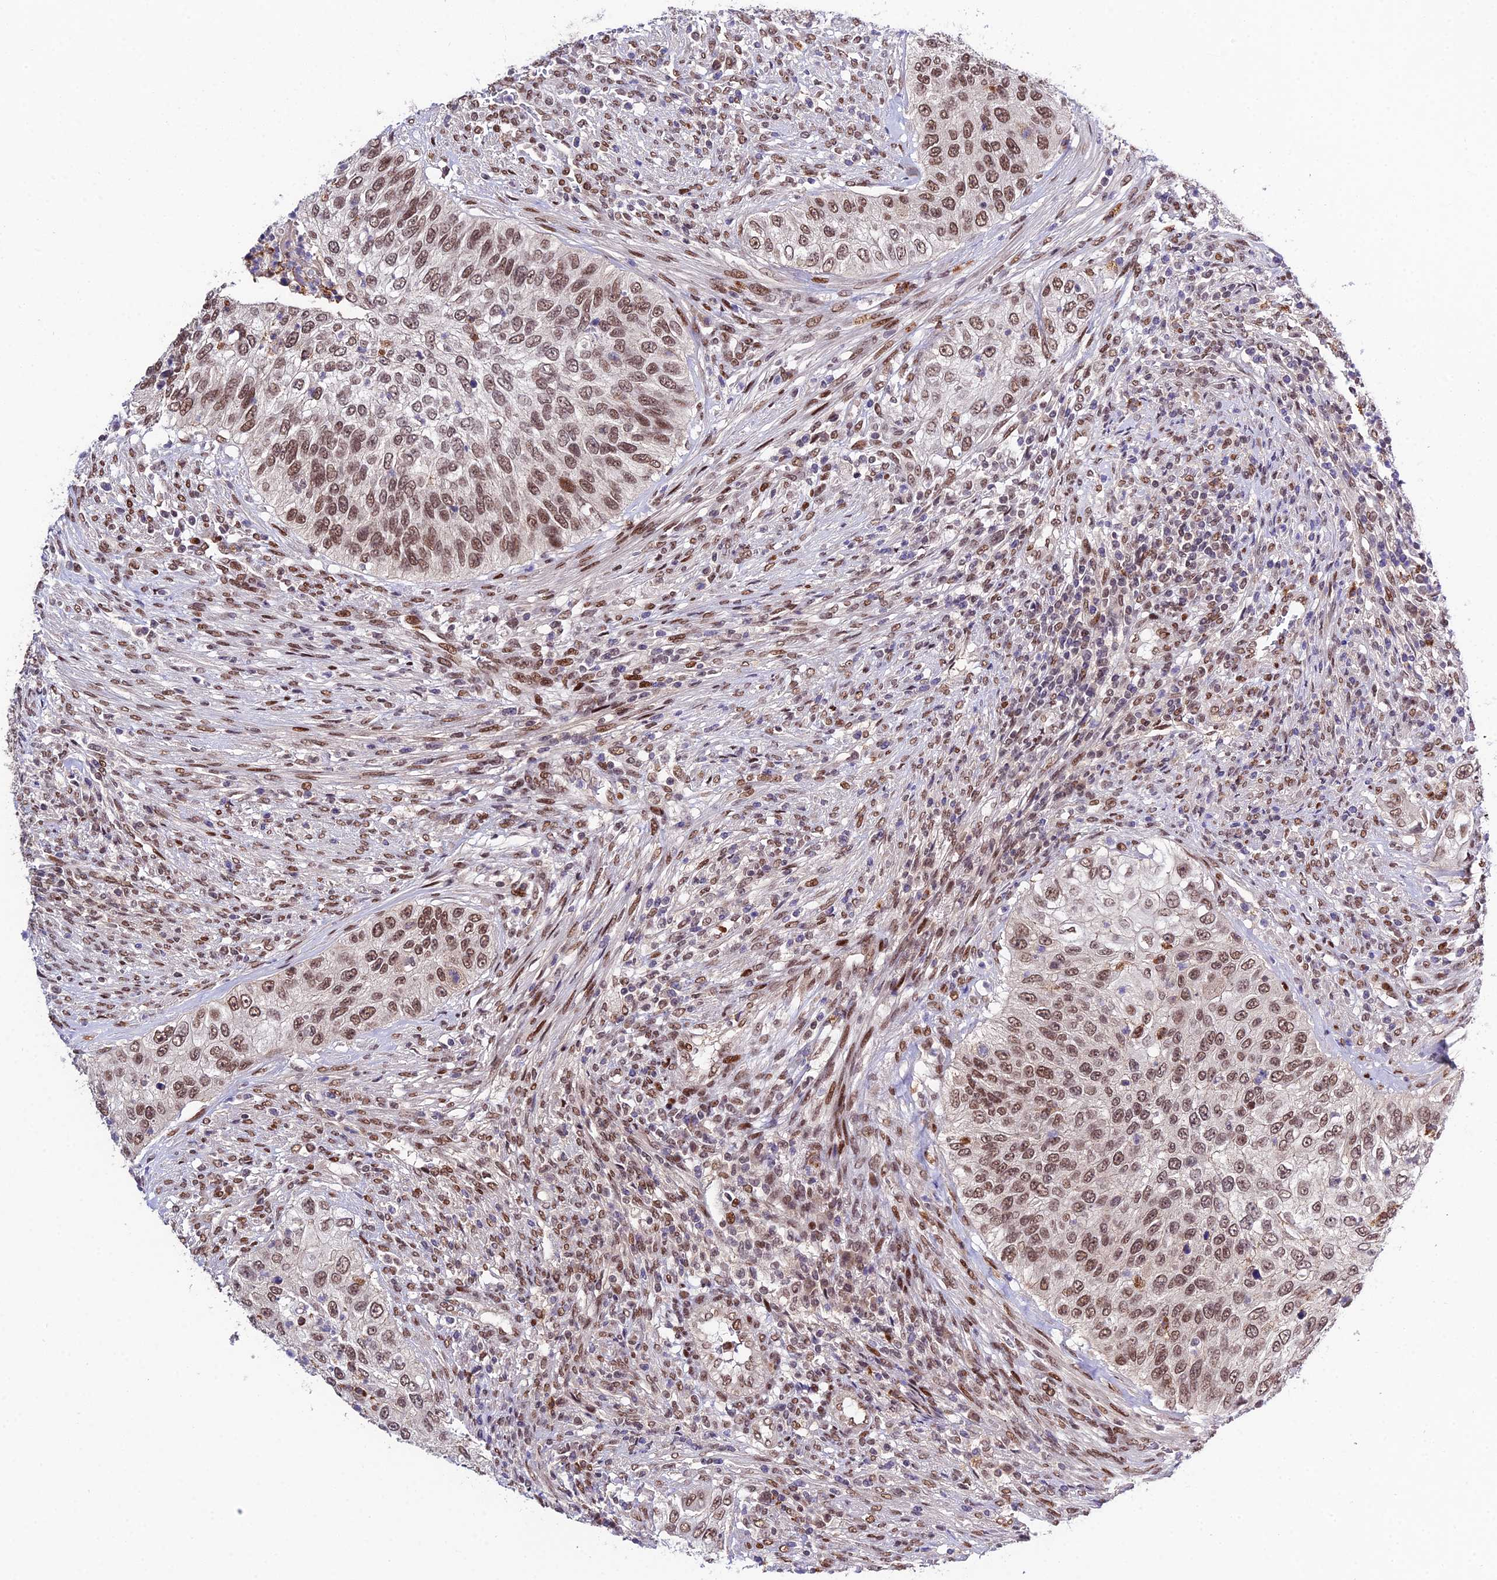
{"staining": {"intensity": "moderate", "quantity": ">75%", "location": "nuclear"}, "tissue": "urothelial cancer", "cell_type": "Tumor cells", "image_type": "cancer", "snomed": [{"axis": "morphology", "description": "Urothelial carcinoma, High grade"}, {"axis": "topography", "description": "Urinary bladder"}], "caption": "A medium amount of moderate nuclear positivity is seen in about >75% of tumor cells in urothelial carcinoma (high-grade) tissue.", "gene": "SYT15", "patient": {"sex": "female", "age": 60}}